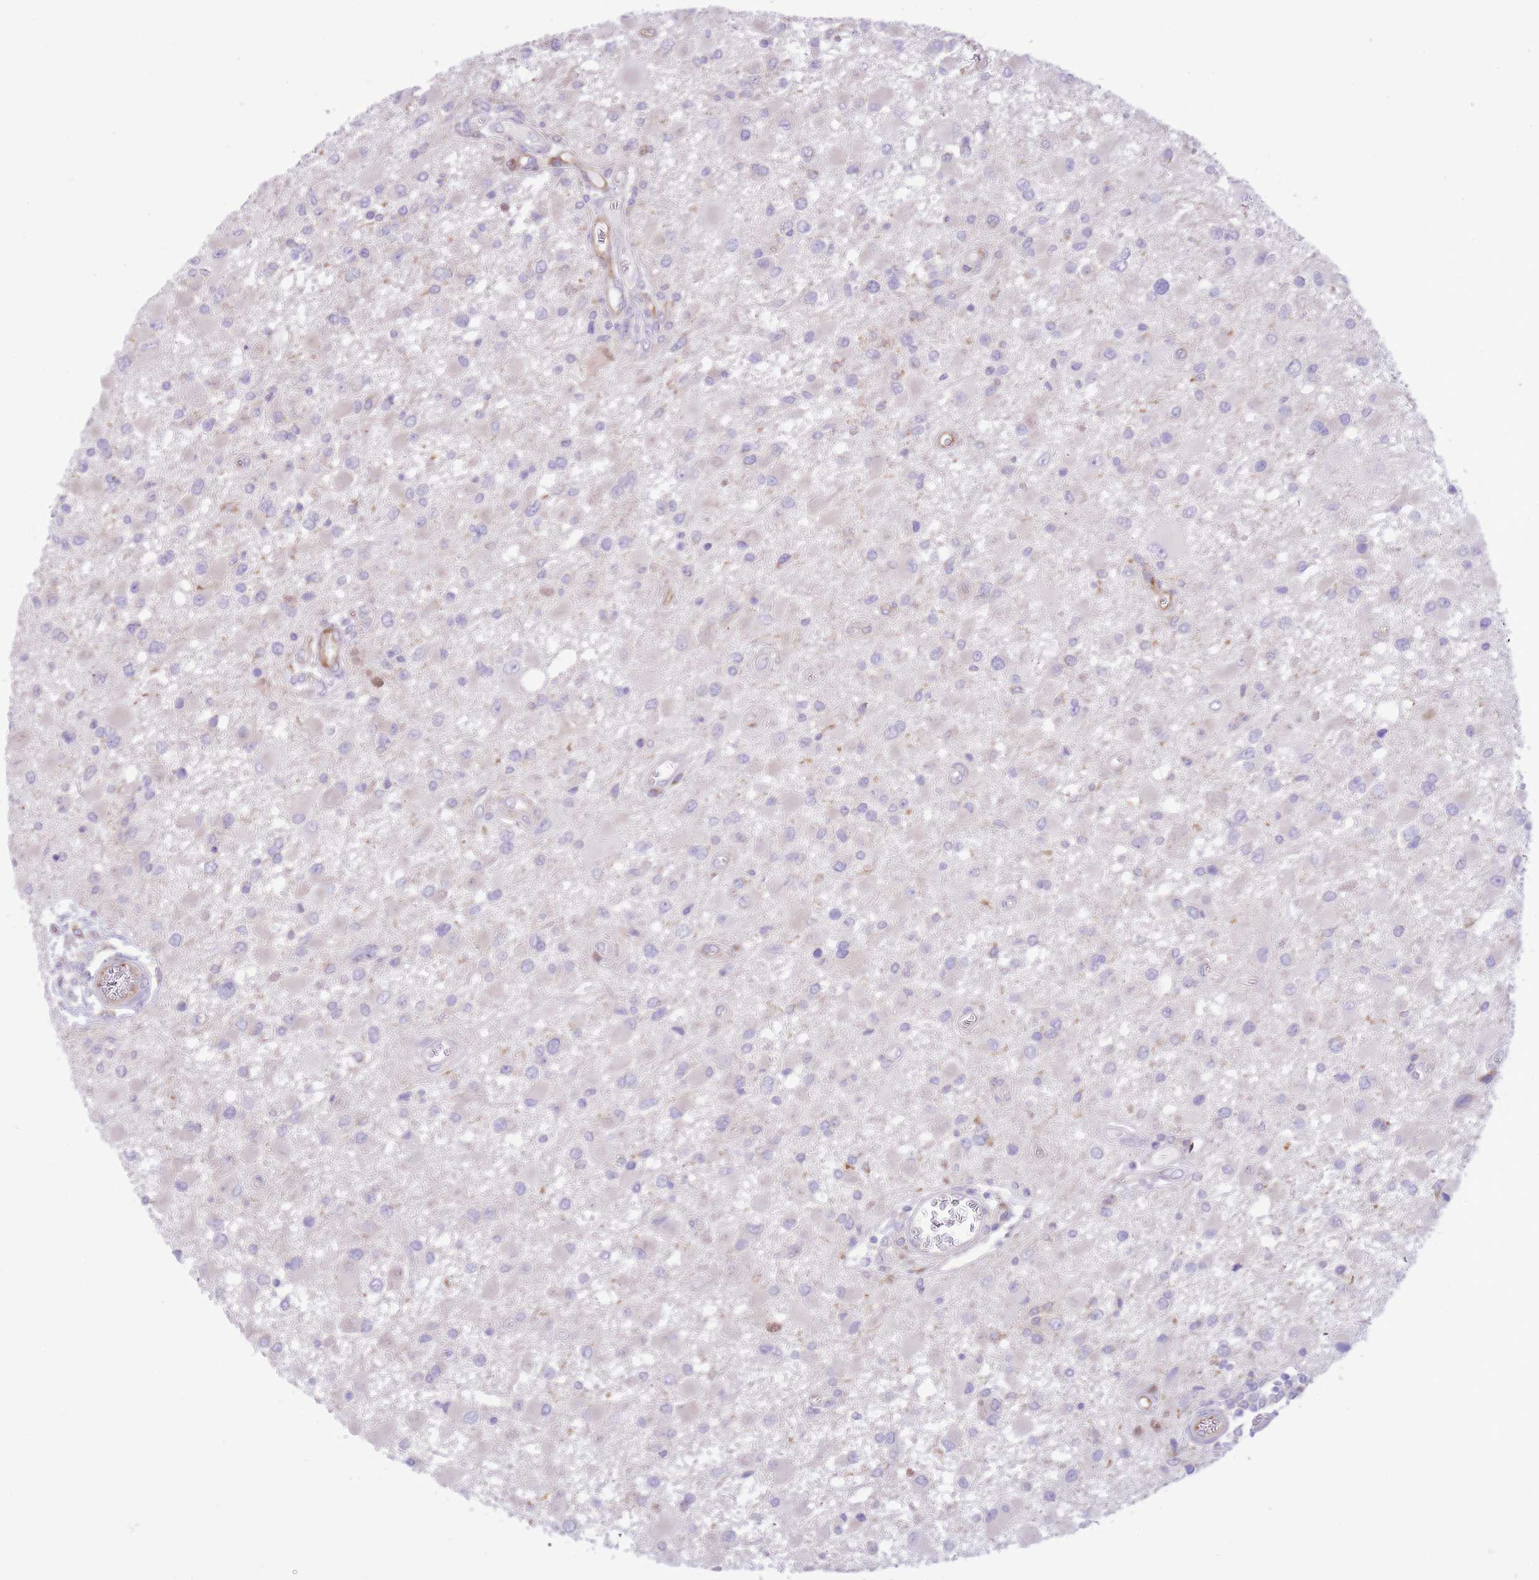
{"staining": {"intensity": "negative", "quantity": "none", "location": "none"}, "tissue": "glioma", "cell_type": "Tumor cells", "image_type": "cancer", "snomed": [{"axis": "morphology", "description": "Glioma, malignant, High grade"}, {"axis": "topography", "description": "Brain"}], "caption": "DAB immunohistochemical staining of human malignant high-grade glioma displays no significant expression in tumor cells. (Stains: DAB (3,3'-diaminobenzidine) IHC with hematoxylin counter stain, Microscopy: brightfield microscopy at high magnification).", "gene": "OAZ2", "patient": {"sex": "male", "age": 53}}